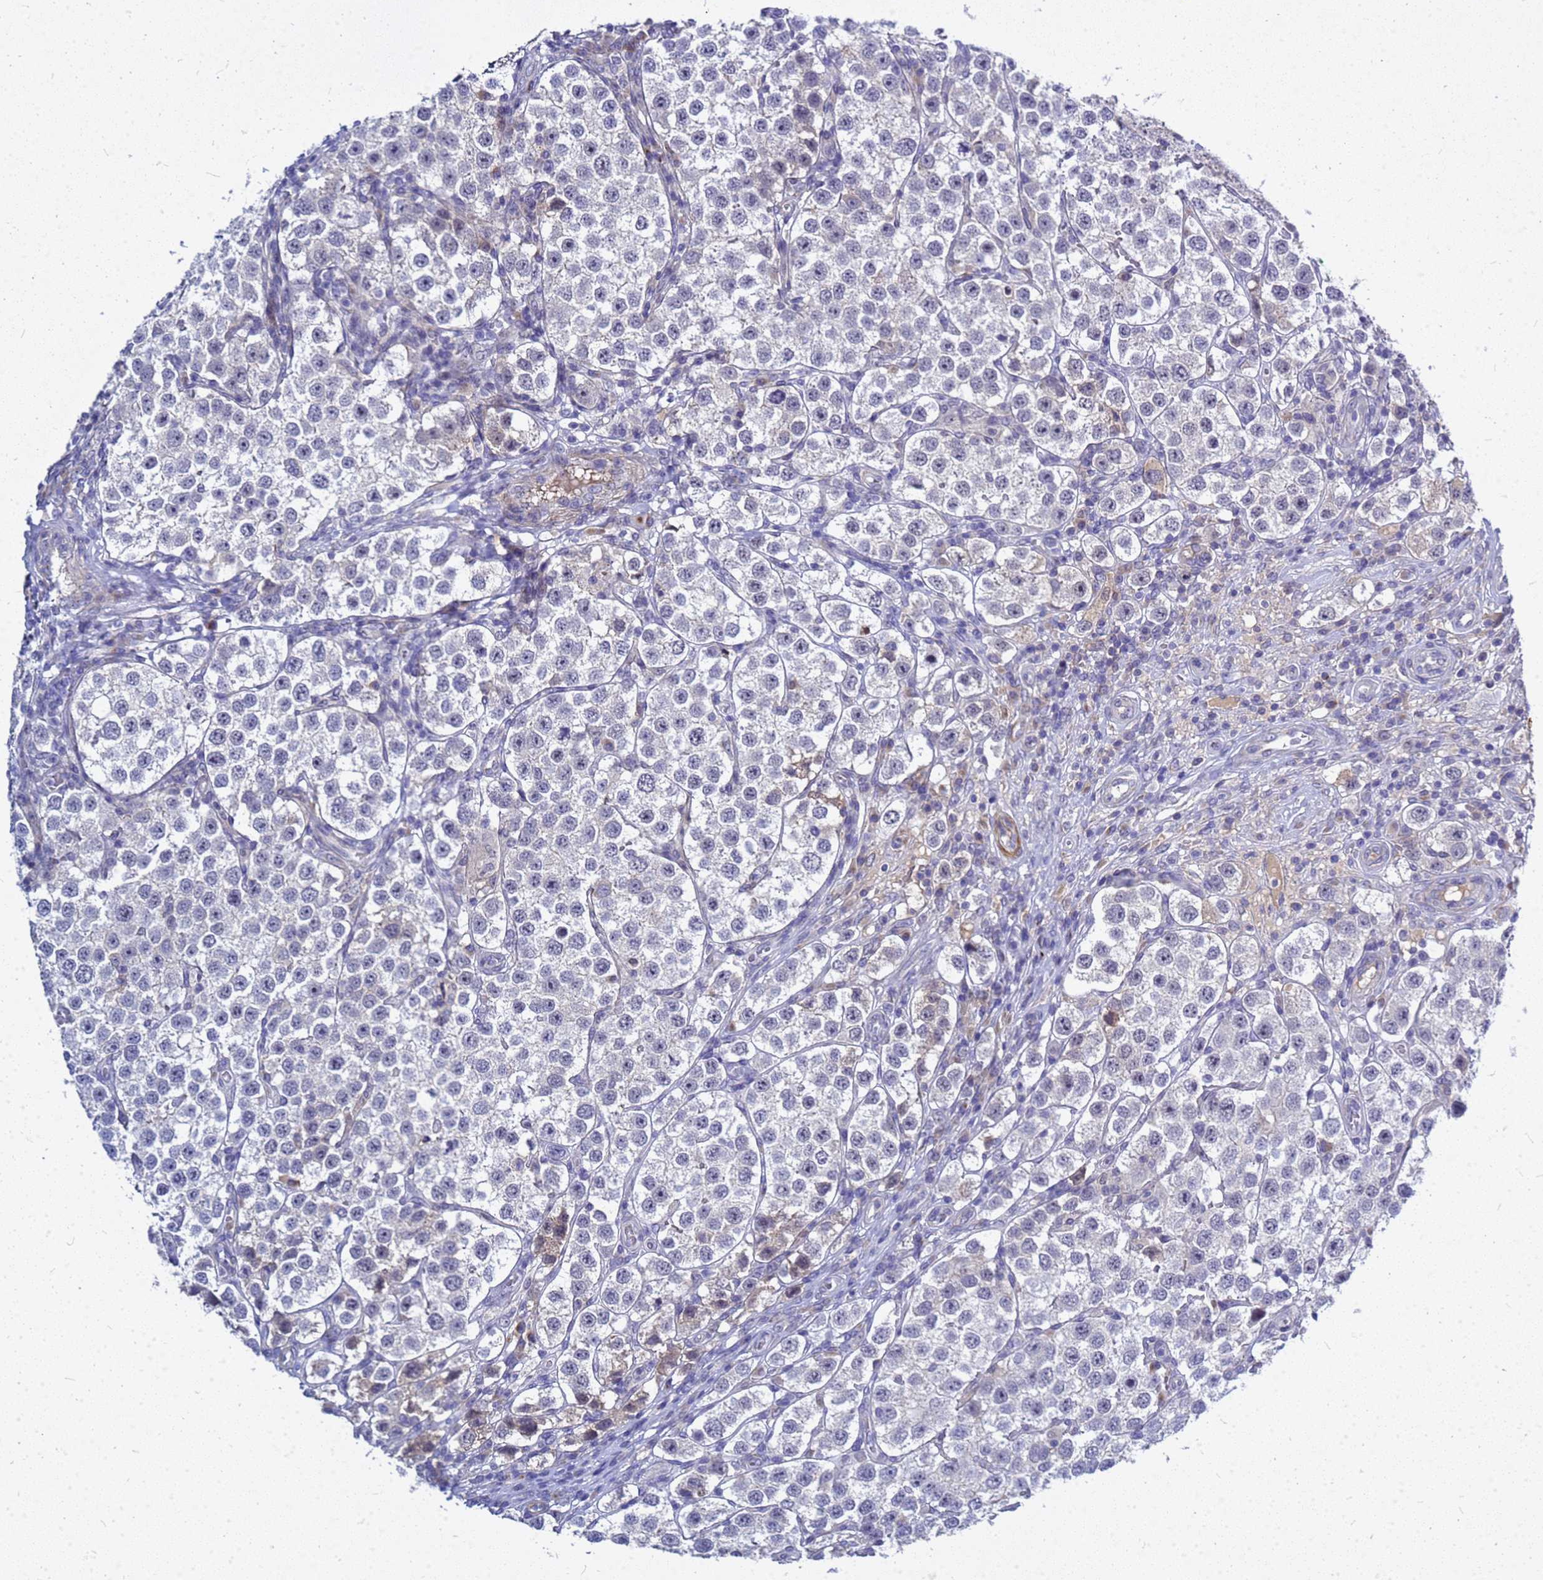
{"staining": {"intensity": "negative", "quantity": "none", "location": "none"}, "tissue": "testis cancer", "cell_type": "Tumor cells", "image_type": "cancer", "snomed": [{"axis": "morphology", "description": "Seminoma, NOS"}, {"axis": "topography", "description": "Testis"}], "caption": "DAB (3,3'-diaminobenzidine) immunohistochemical staining of seminoma (testis) demonstrates no significant expression in tumor cells. (Stains: DAB immunohistochemistry (IHC) with hematoxylin counter stain, Microscopy: brightfield microscopy at high magnification).", "gene": "SRGAP3", "patient": {"sex": "male", "age": 37}}